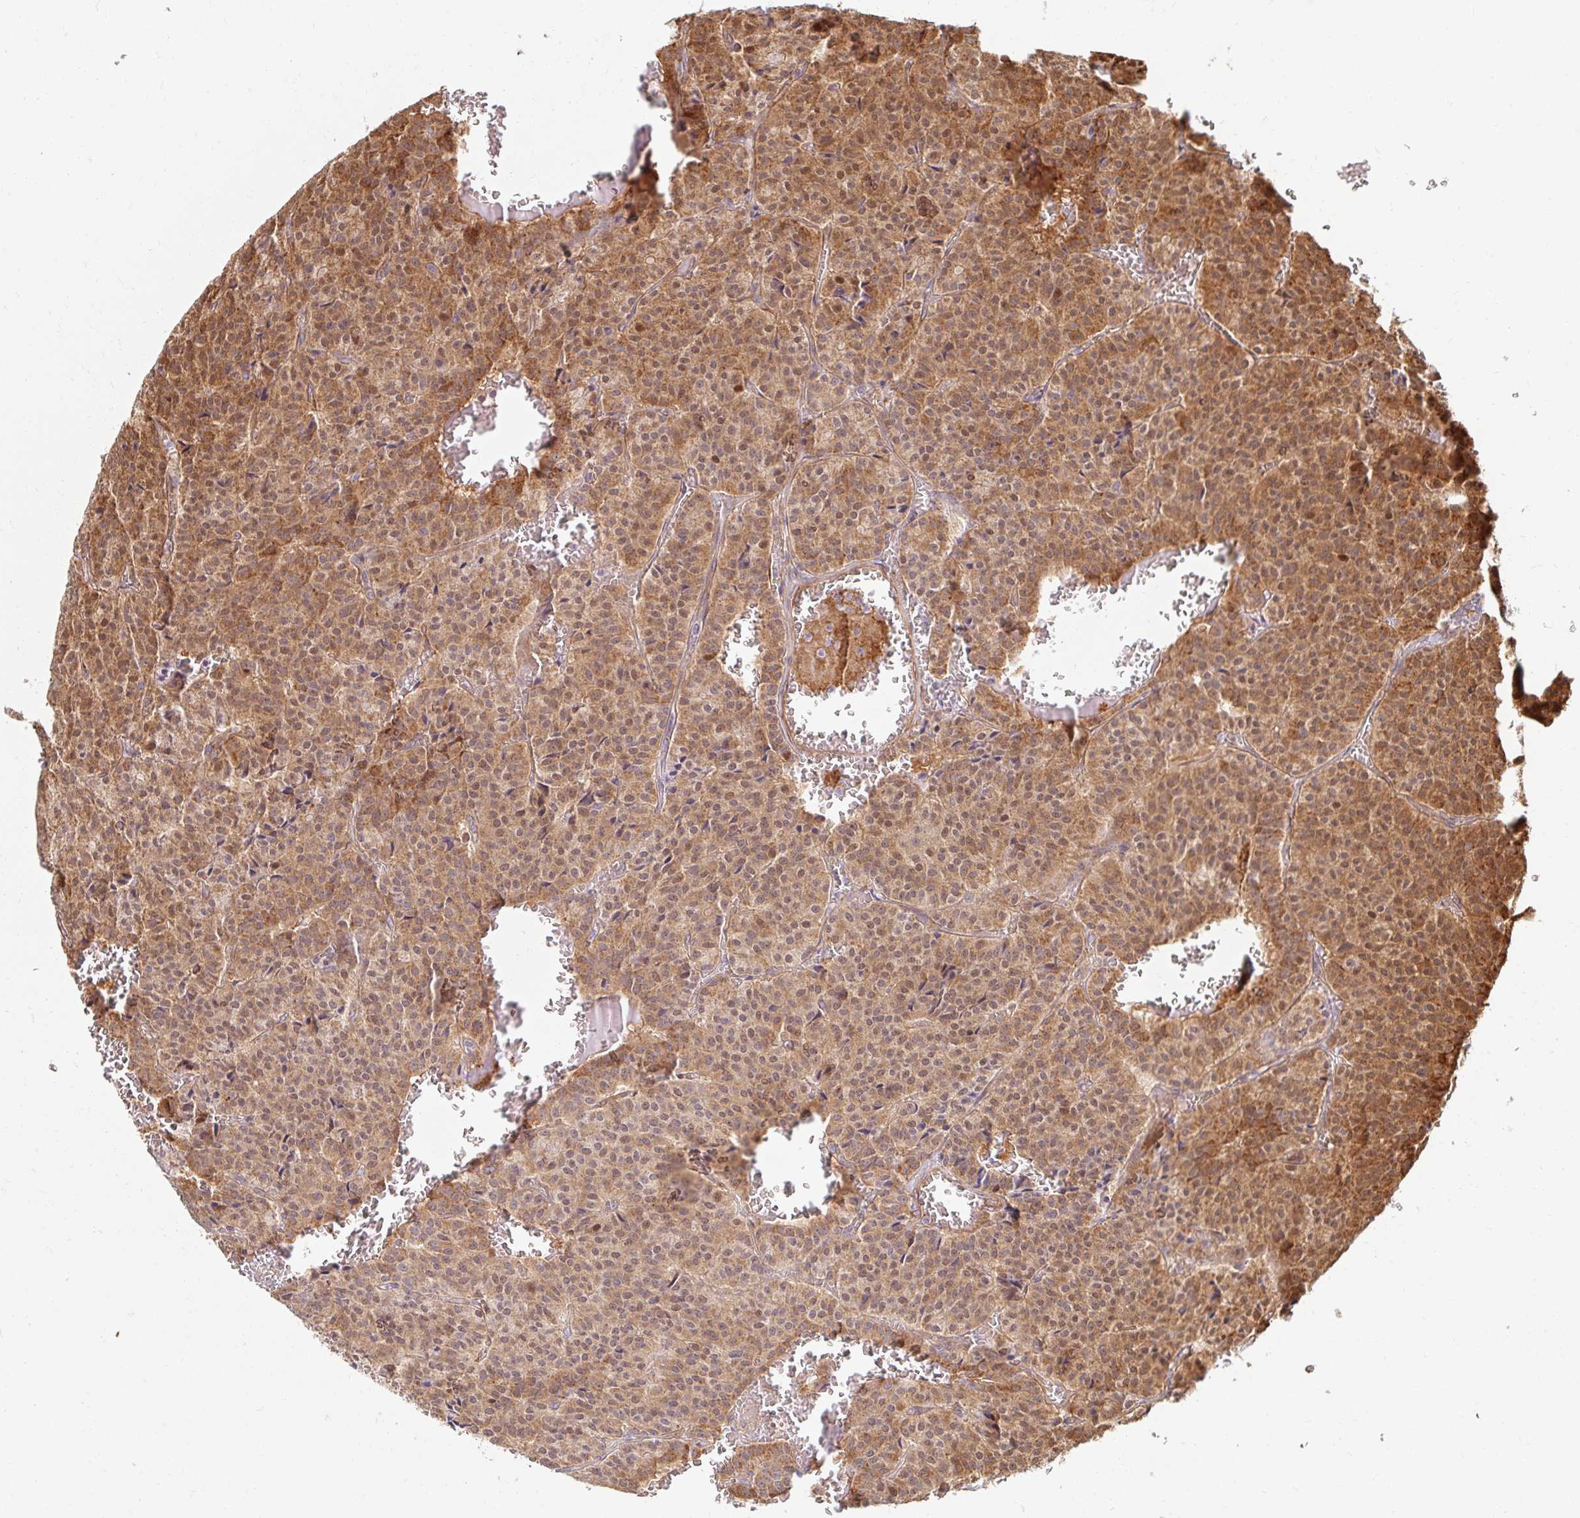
{"staining": {"intensity": "moderate", "quantity": ">75%", "location": "cytoplasmic/membranous,nuclear"}, "tissue": "carcinoid", "cell_type": "Tumor cells", "image_type": "cancer", "snomed": [{"axis": "morphology", "description": "Carcinoid, malignant, NOS"}, {"axis": "topography", "description": "Lung"}], "caption": "An image showing moderate cytoplasmic/membranous and nuclear staining in approximately >75% of tumor cells in malignant carcinoid, as visualized by brown immunohistochemical staining.", "gene": "BTF3", "patient": {"sex": "male", "age": 70}}